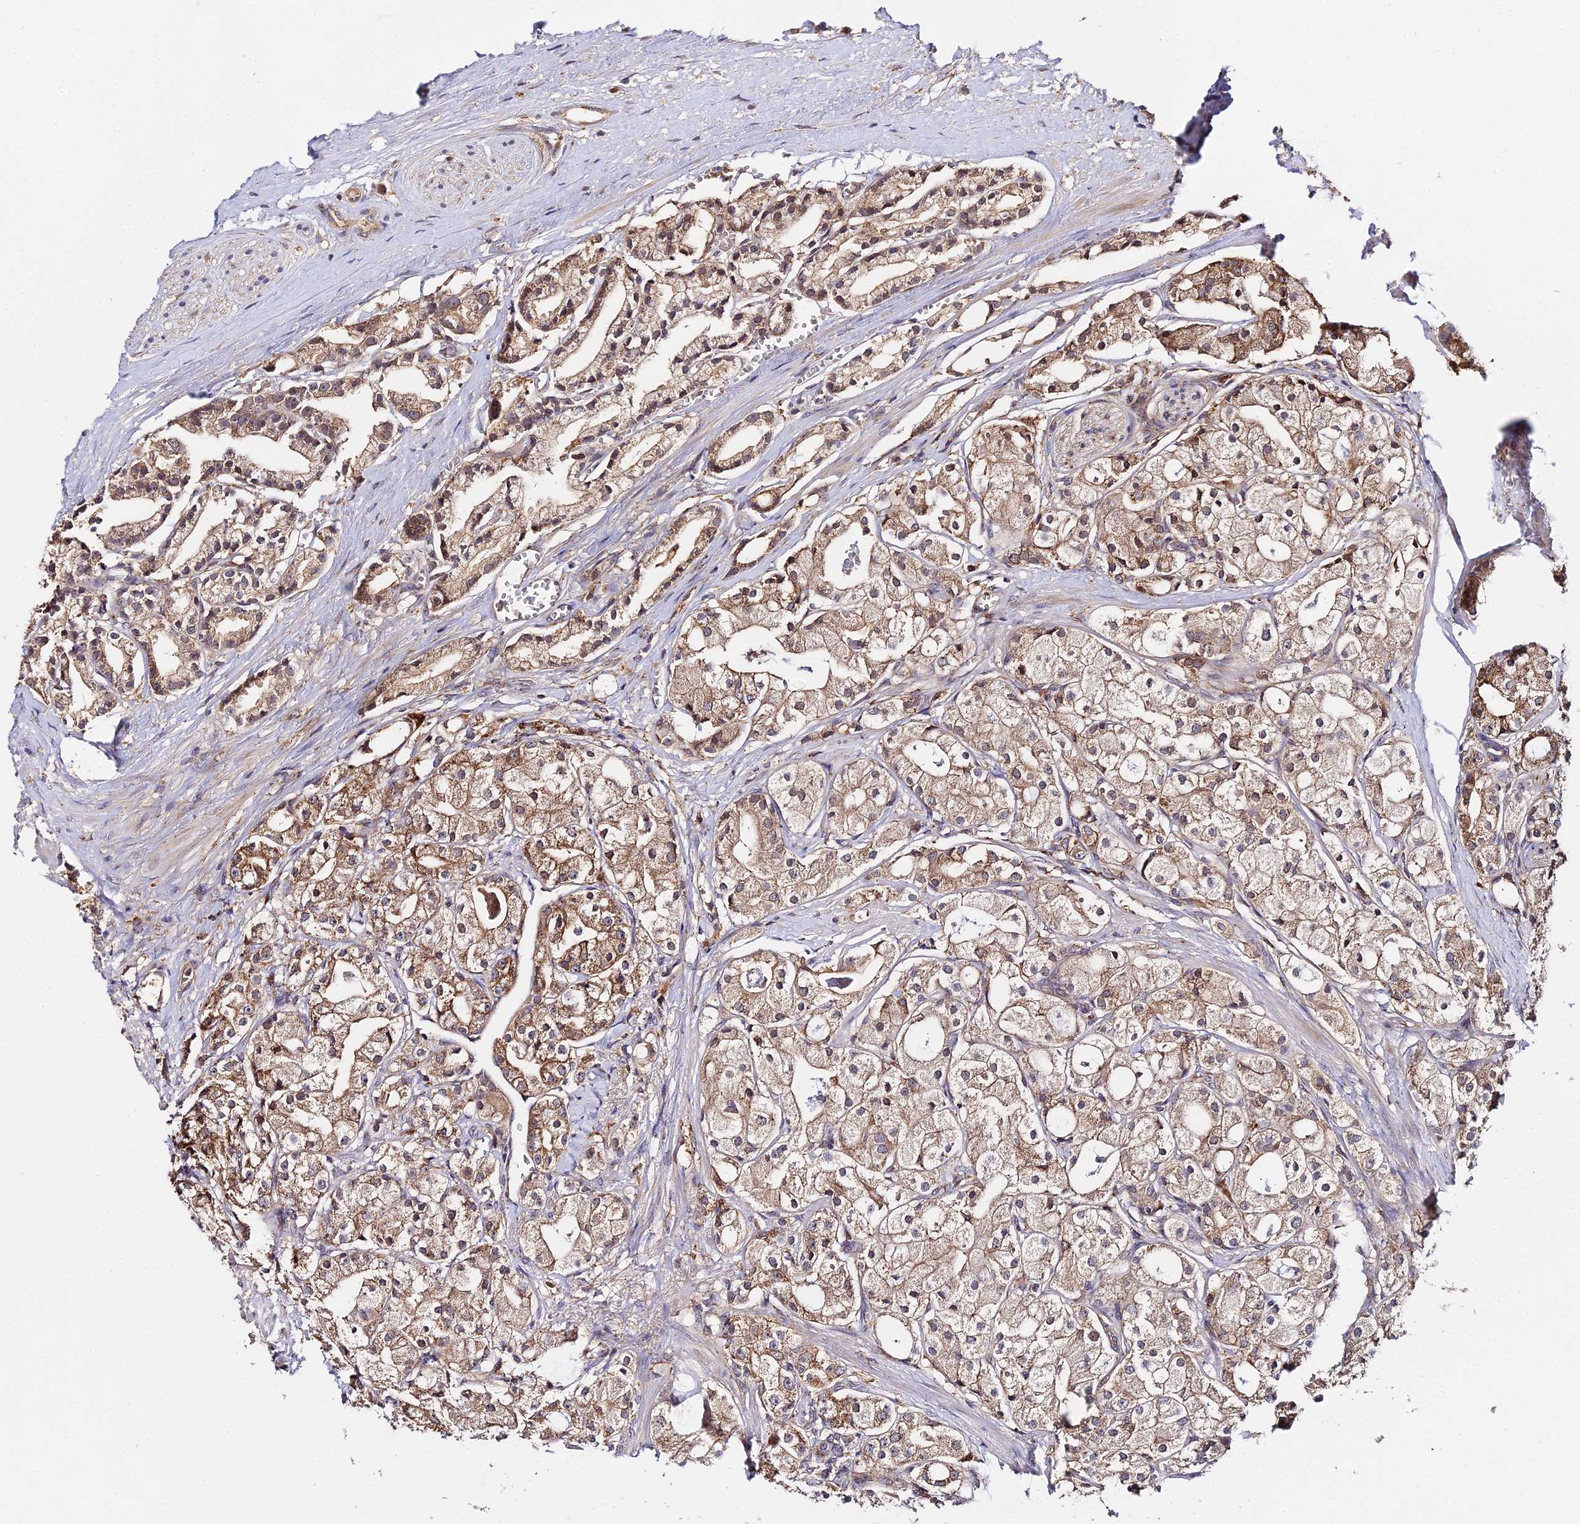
{"staining": {"intensity": "moderate", "quantity": ">75%", "location": "cytoplasmic/membranous"}, "tissue": "prostate cancer", "cell_type": "Tumor cells", "image_type": "cancer", "snomed": [{"axis": "morphology", "description": "Adenocarcinoma, High grade"}, {"axis": "topography", "description": "Prostate"}], "caption": "High-power microscopy captured an immunohistochemistry photomicrograph of prostate cancer, revealing moderate cytoplasmic/membranous positivity in approximately >75% of tumor cells.", "gene": "ZBED8", "patient": {"sex": "male", "age": 71}}